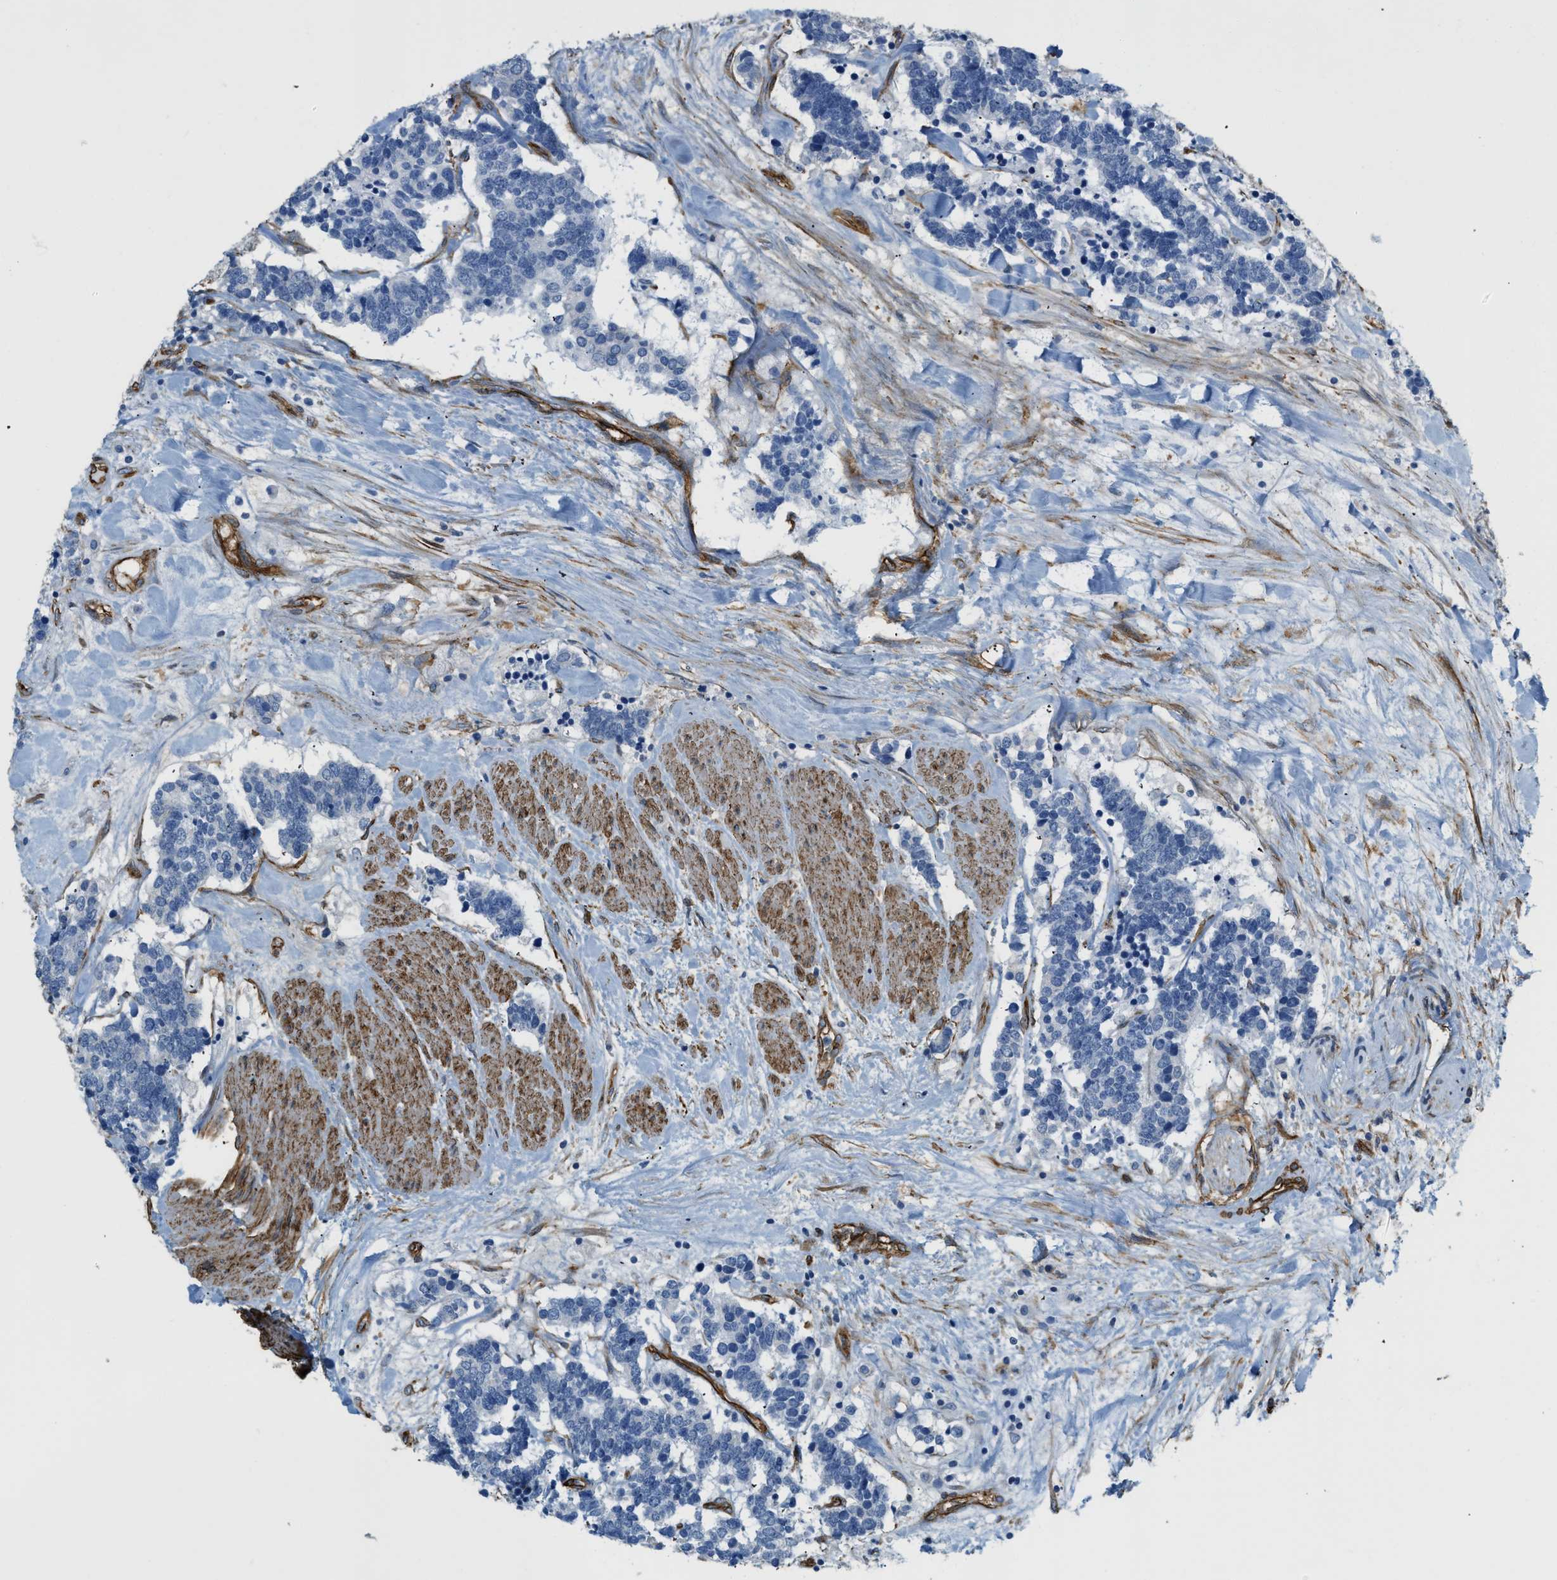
{"staining": {"intensity": "negative", "quantity": "none", "location": "none"}, "tissue": "carcinoid", "cell_type": "Tumor cells", "image_type": "cancer", "snomed": [{"axis": "morphology", "description": "Carcinoma, NOS"}, {"axis": "morphology", "description": "Carcinoid, malignant, NOS"}, {"axis": "topography", "description": "Urinary bladder"}], "caption": "IHC micrograph of neoplastic tissue: human carcinoid stained with DAB (3,3'-diaminobenzidine) exhibits no significant protein expression in tumor cells.", "gene": "TMEM43", "patient": {"sex": "male", "age": 57}}